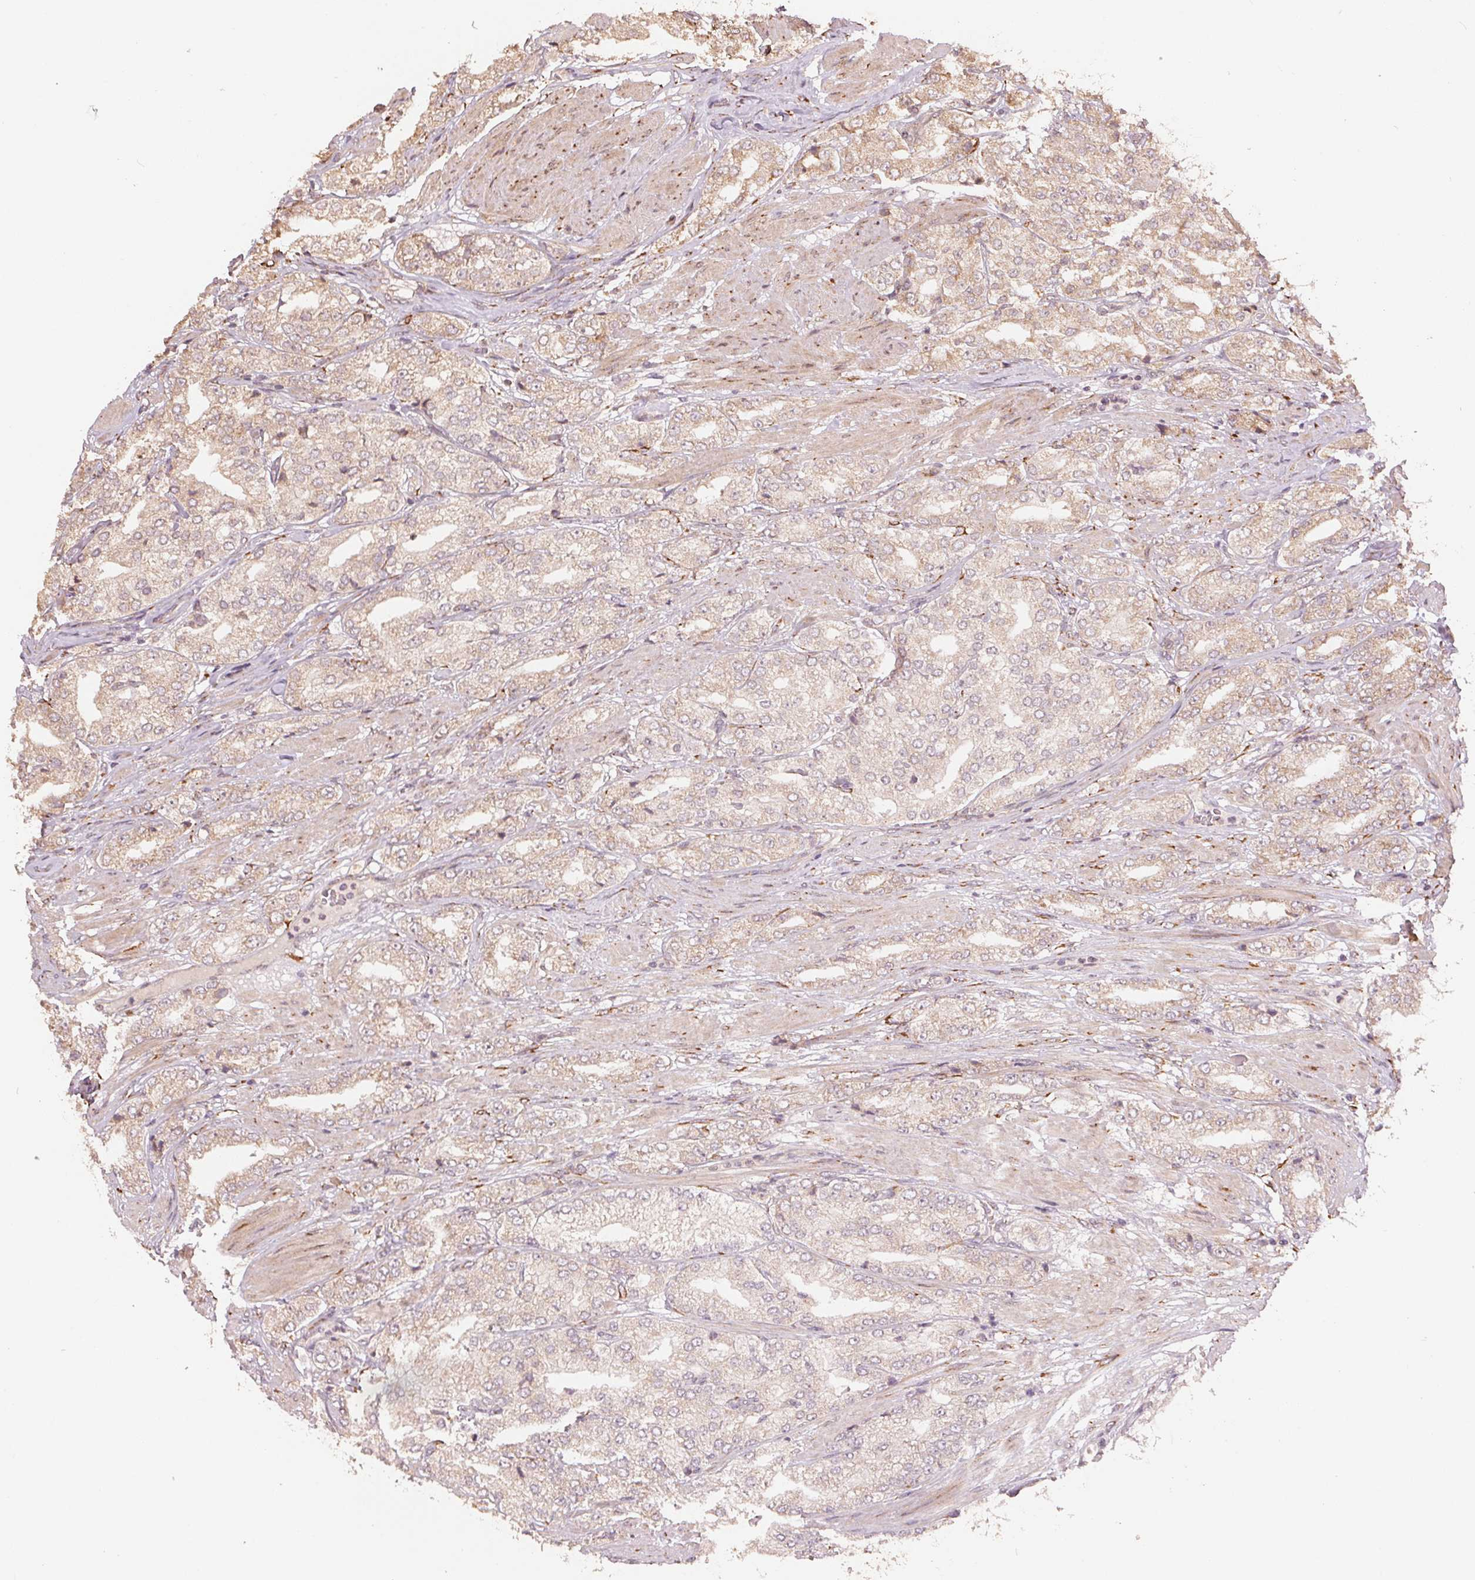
{"staining": {"intensity": "weak", "quantity": ">75%", "location": "cytoplasmic/membranous"}, "tissue": "prostate cancer", "cell_type": "Tumor cells", "image_type": "cancer", "snomed": [{"axis": "morphology", "description": "Adenocarcinoma, High grade"}, {"axis": "topography", "description": "Prostate"}], "caption": "A micrograph showing weak cytoplasmic/membranous expression in approximately >75% of tumor cells in adenocarcinoma (high-grade) (prostate), as visualized by brown immunohistochemical staining.", "gene": "SLC20A1", "patient": {"sex": "male", "age": 68}}